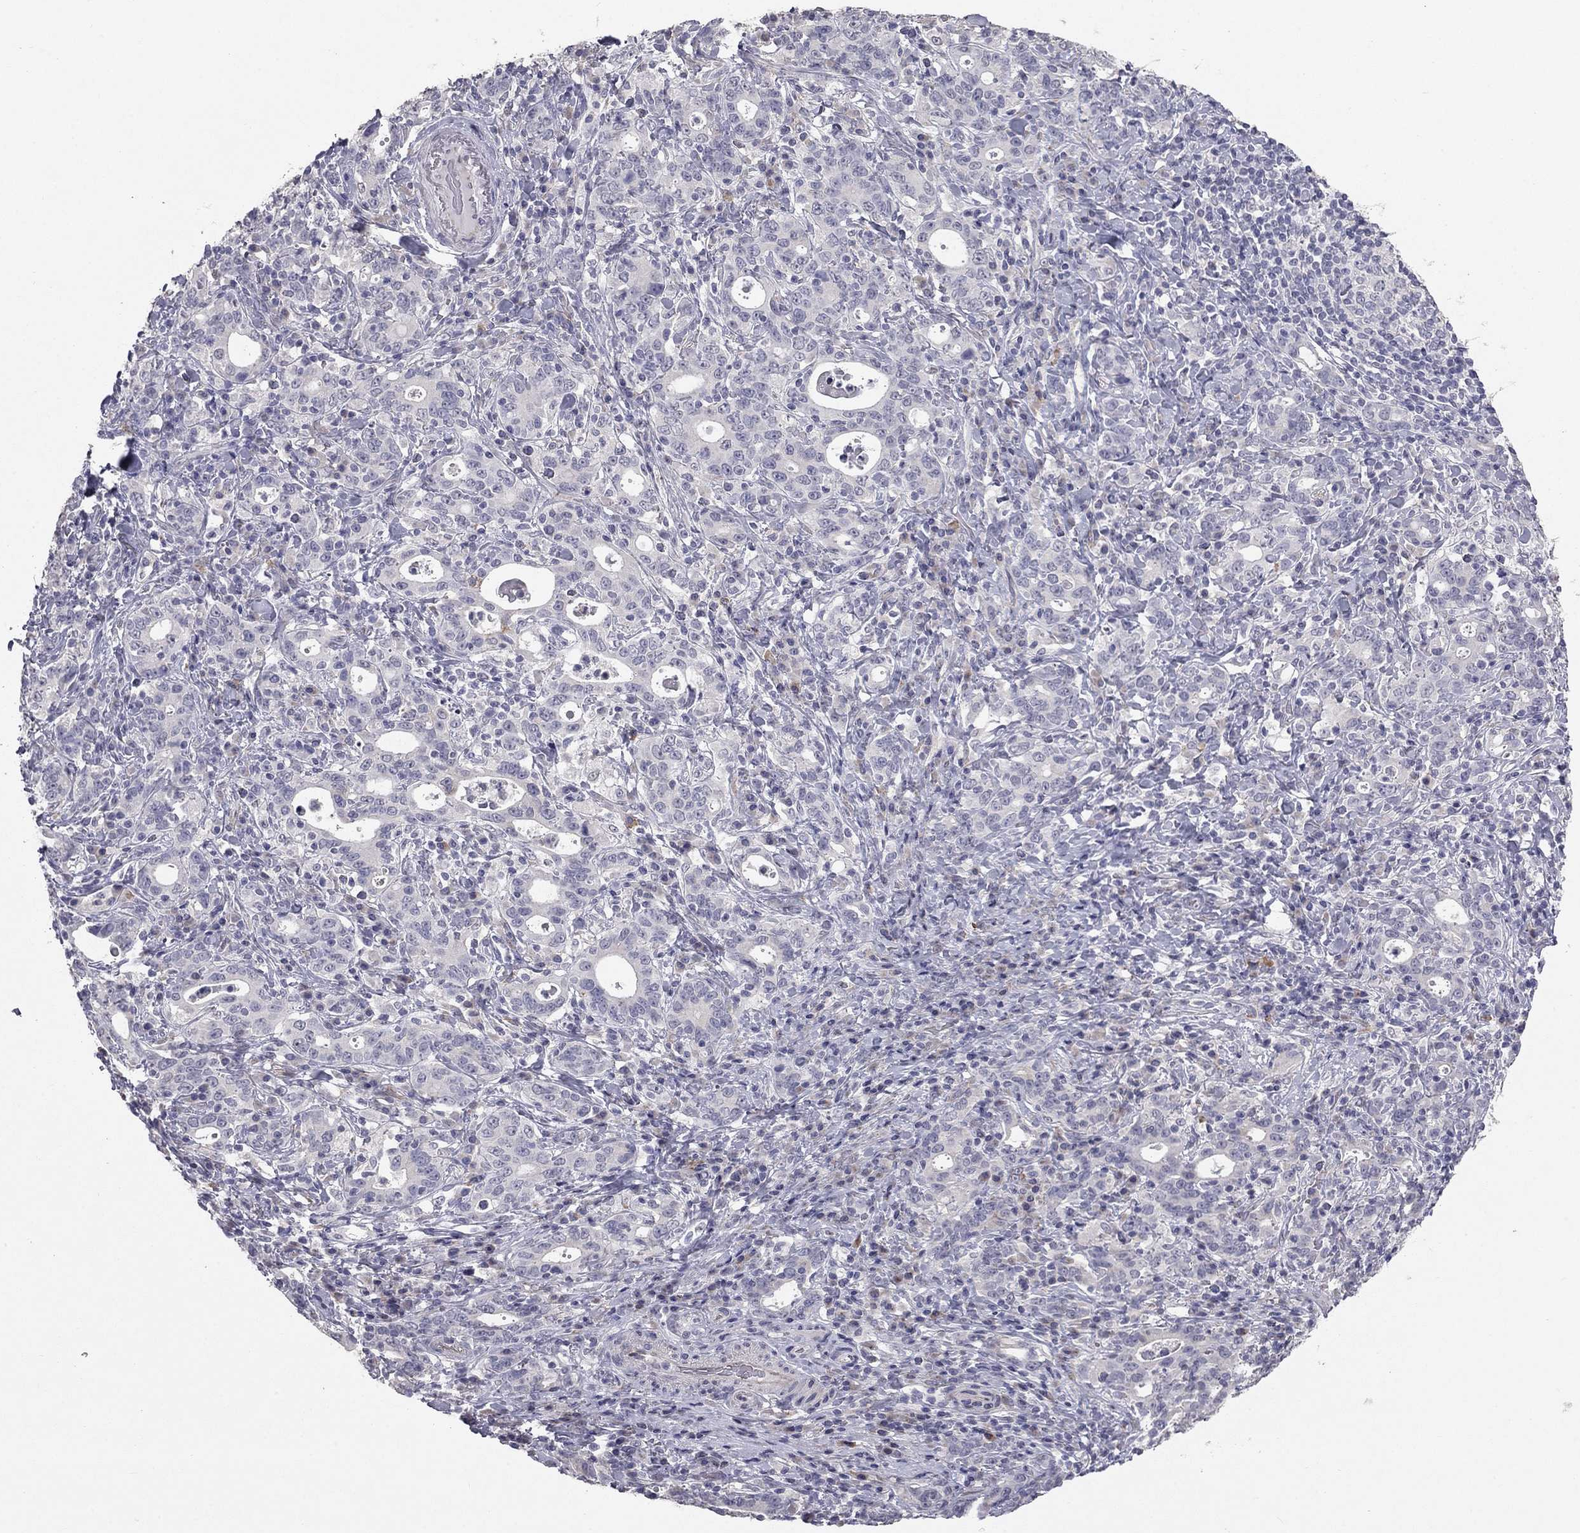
{"staining": {"intensity": "negative", "quantity": "none", "location": "none"}, "tissue": "stomach cancer", "cell_type": "Tumor cells", "image_type": "cancer", "snomed": [{"axis": "morphology", "description": "Adenocarcinoma, NOS"}, {"axis": "topography", "description": "Stomach"}], "caption": "Stomach adenocarcinoma was stained to show a protein in brown. There is no significant positivity in tumor cells. Brightfield microscopy of IHC stained with DAB (3,3'-diaminobenzidine) (brown) and hematoxylin (blue), captured at high magnification.", "gene": "PRRT2", "patient": {"sex": "male", "age": 79}}